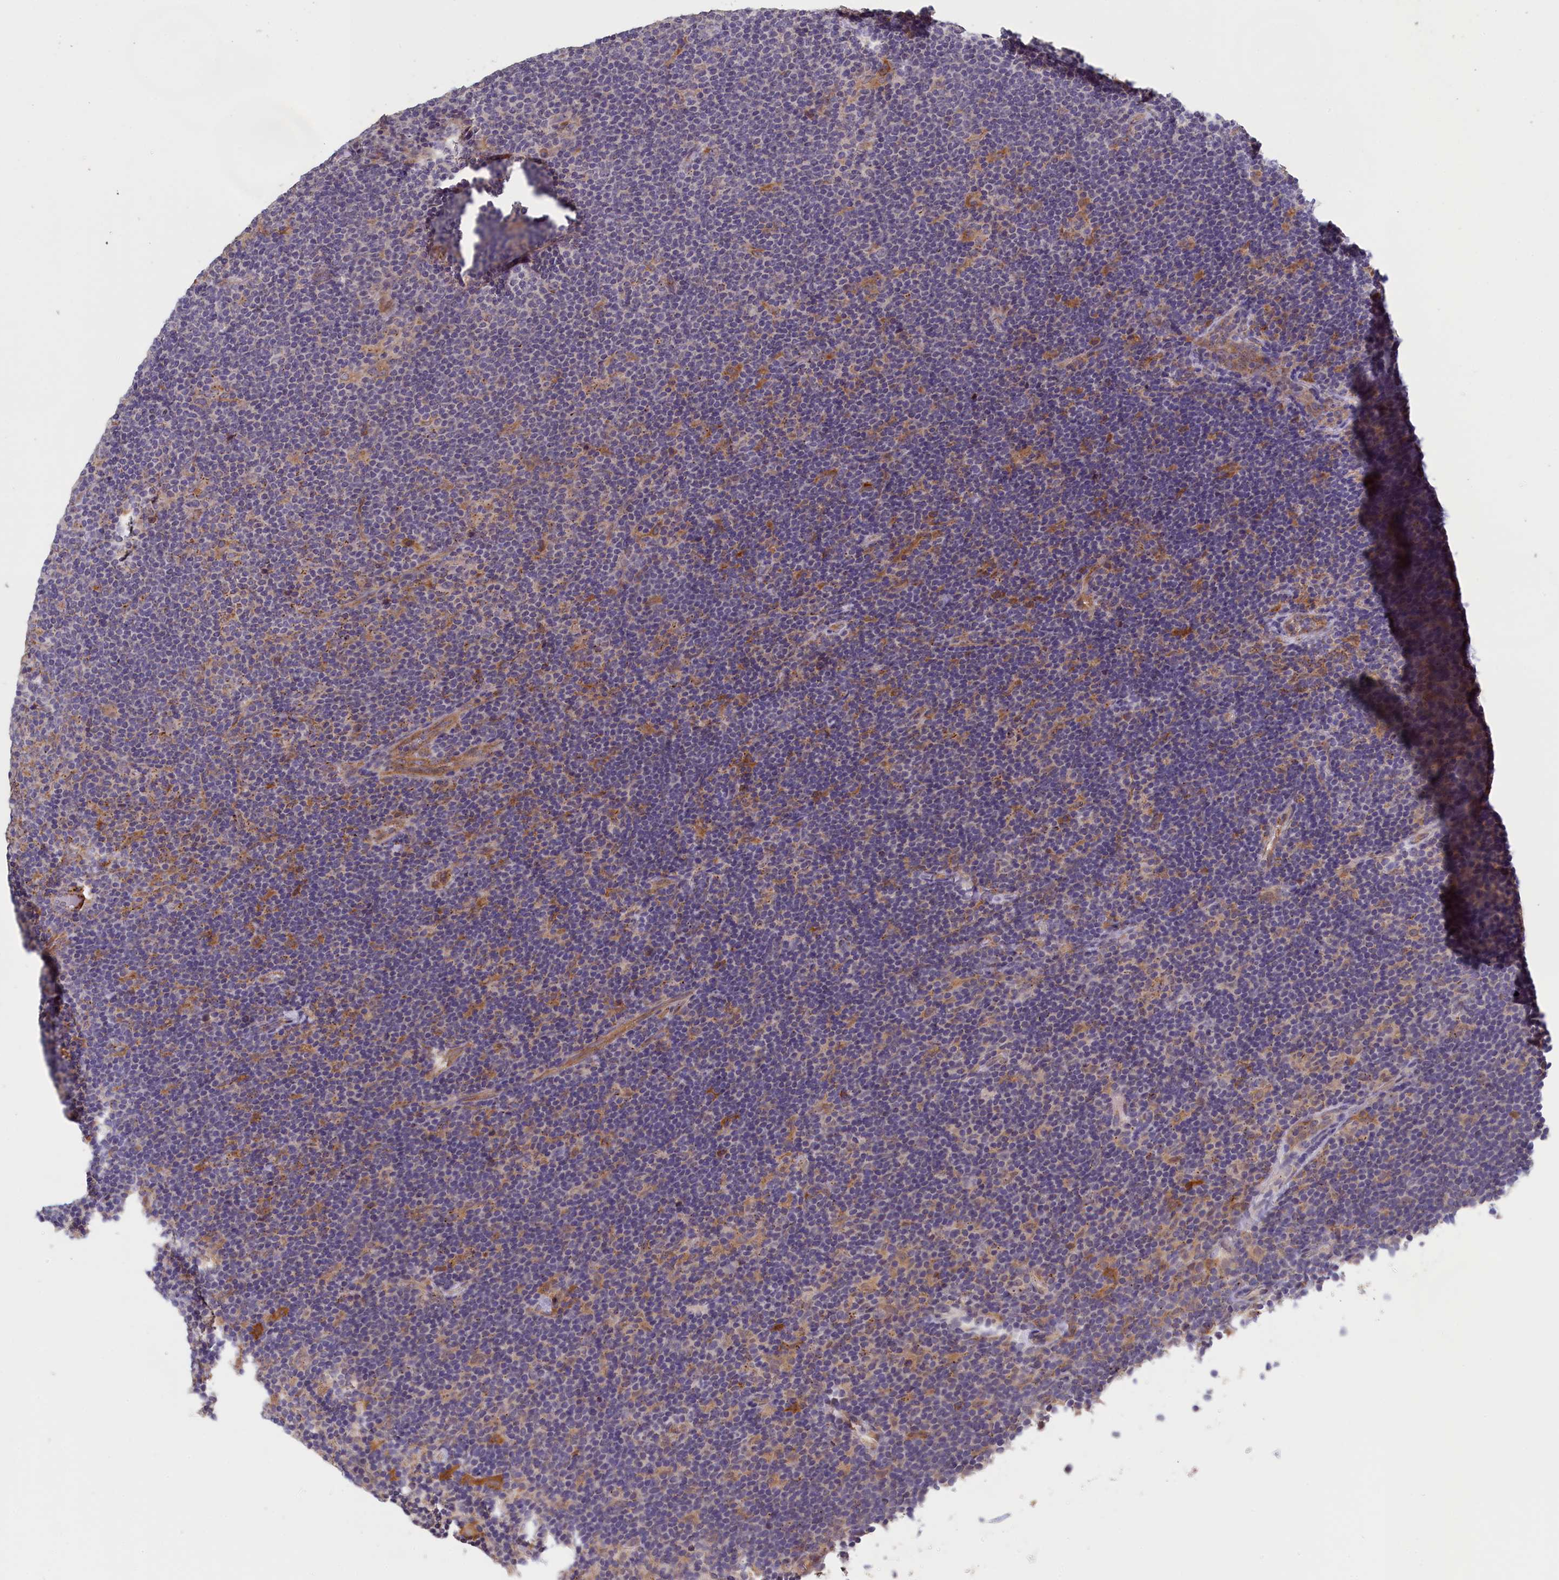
{"staining": {"intensity": "negative", "quantity": "none", "location": "none"}, "tissue": "lymphoma", "cell_type": "Tumor cells", "image_type": "cancer", "snomed": [{"axis": "morphology", "description": "Hodgkin's disease, NOS"}, {"axis": "topography", "description": "Lymph node"}], "caption": "Tumor cells show no significant staining in lymphoma. (DAB (3,3'-diaminobenzidine) immunohistochemistry, high magnification).", "gene": "COL19A1", "patient": {"sex": "female", "age": 57}}